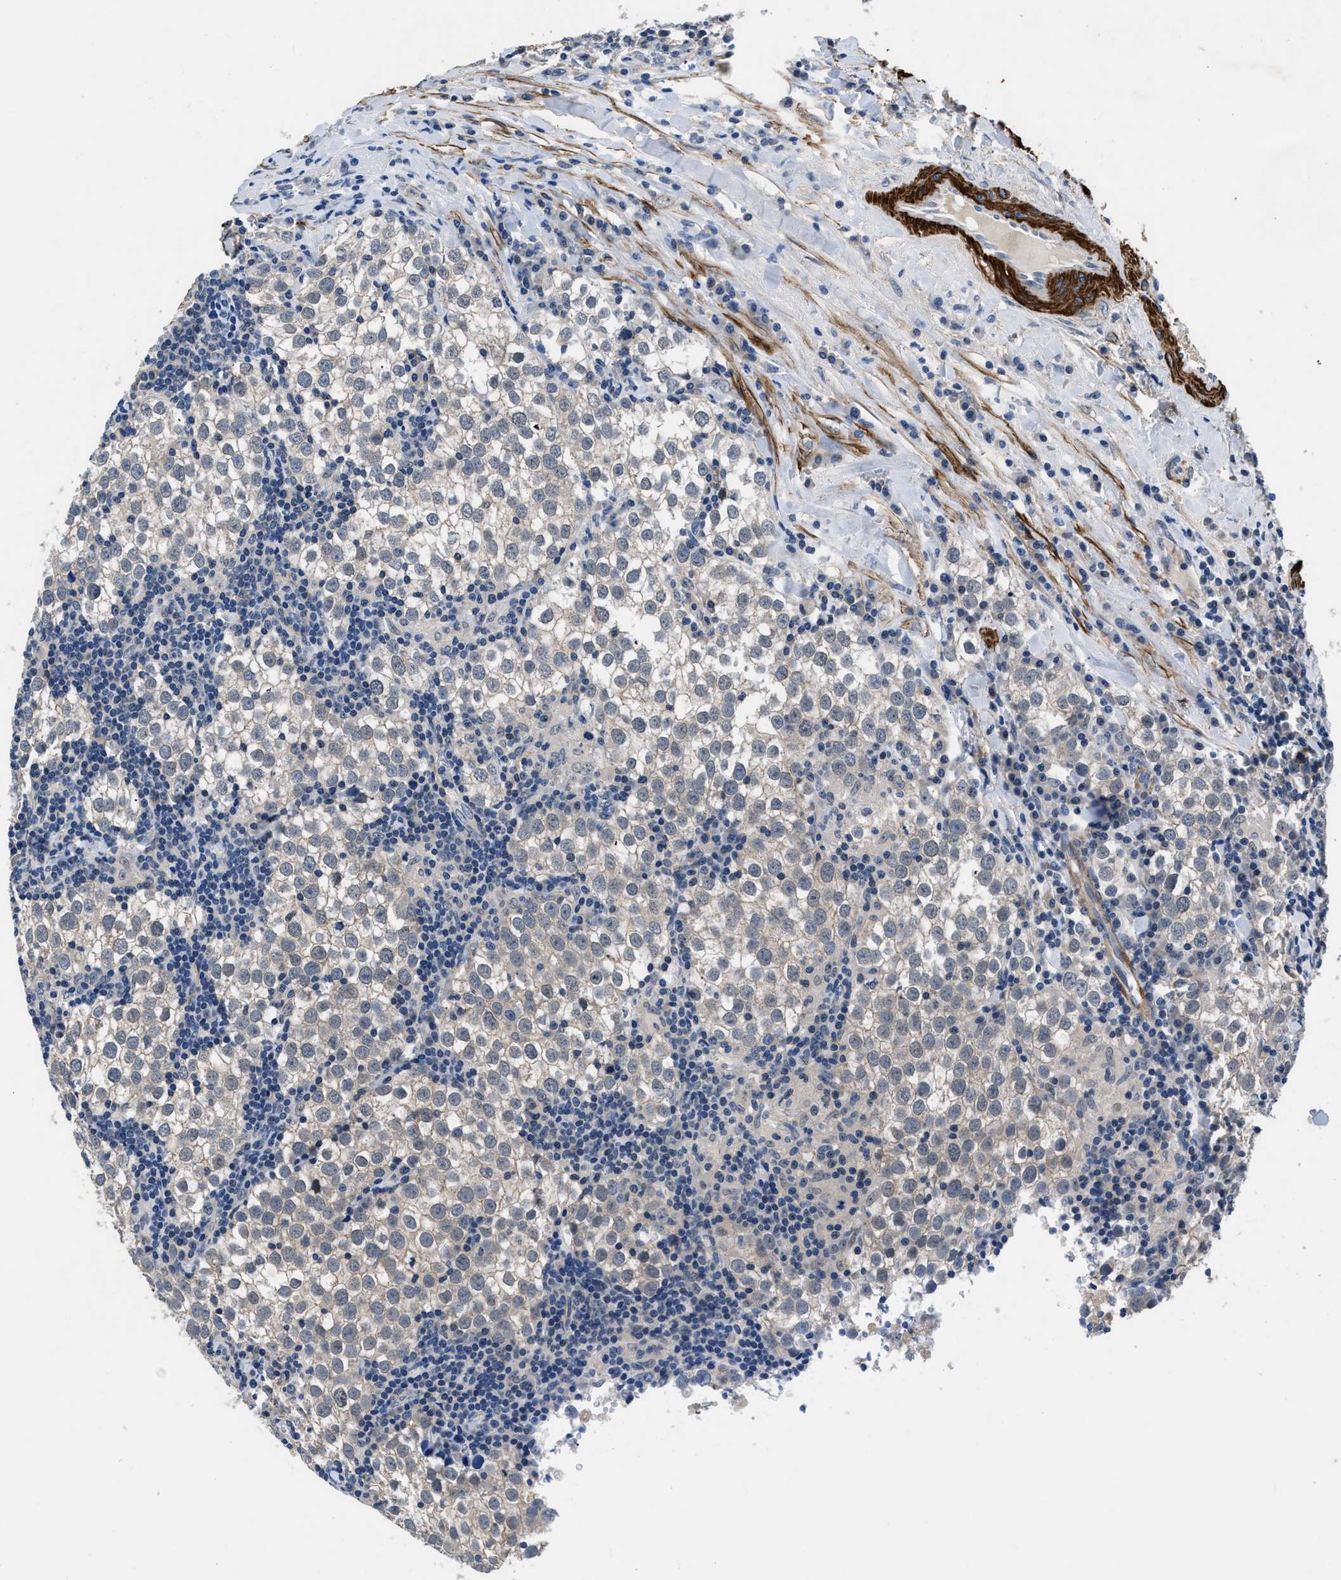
{"staining": {"intensity": "negative", "quantity": "none", "location": "none"}, "tissue": "testis cancer", "cell_type": "Tumor cells", "image_type": "cancer", "snomed": [{"axis": "morphology", "description": "Seminoma, NOS"}, {"axis": "morphology", "description": "Carcinoma, Embryonal, NOS"}, {"axis": "topography", "description": "Testis"}], "caption": "Histopathology image shows no significant protein expression in tumor cells of testis seminoma.", "gene": "LANCL2", "patient": {"sex": "male", "age": 36}}